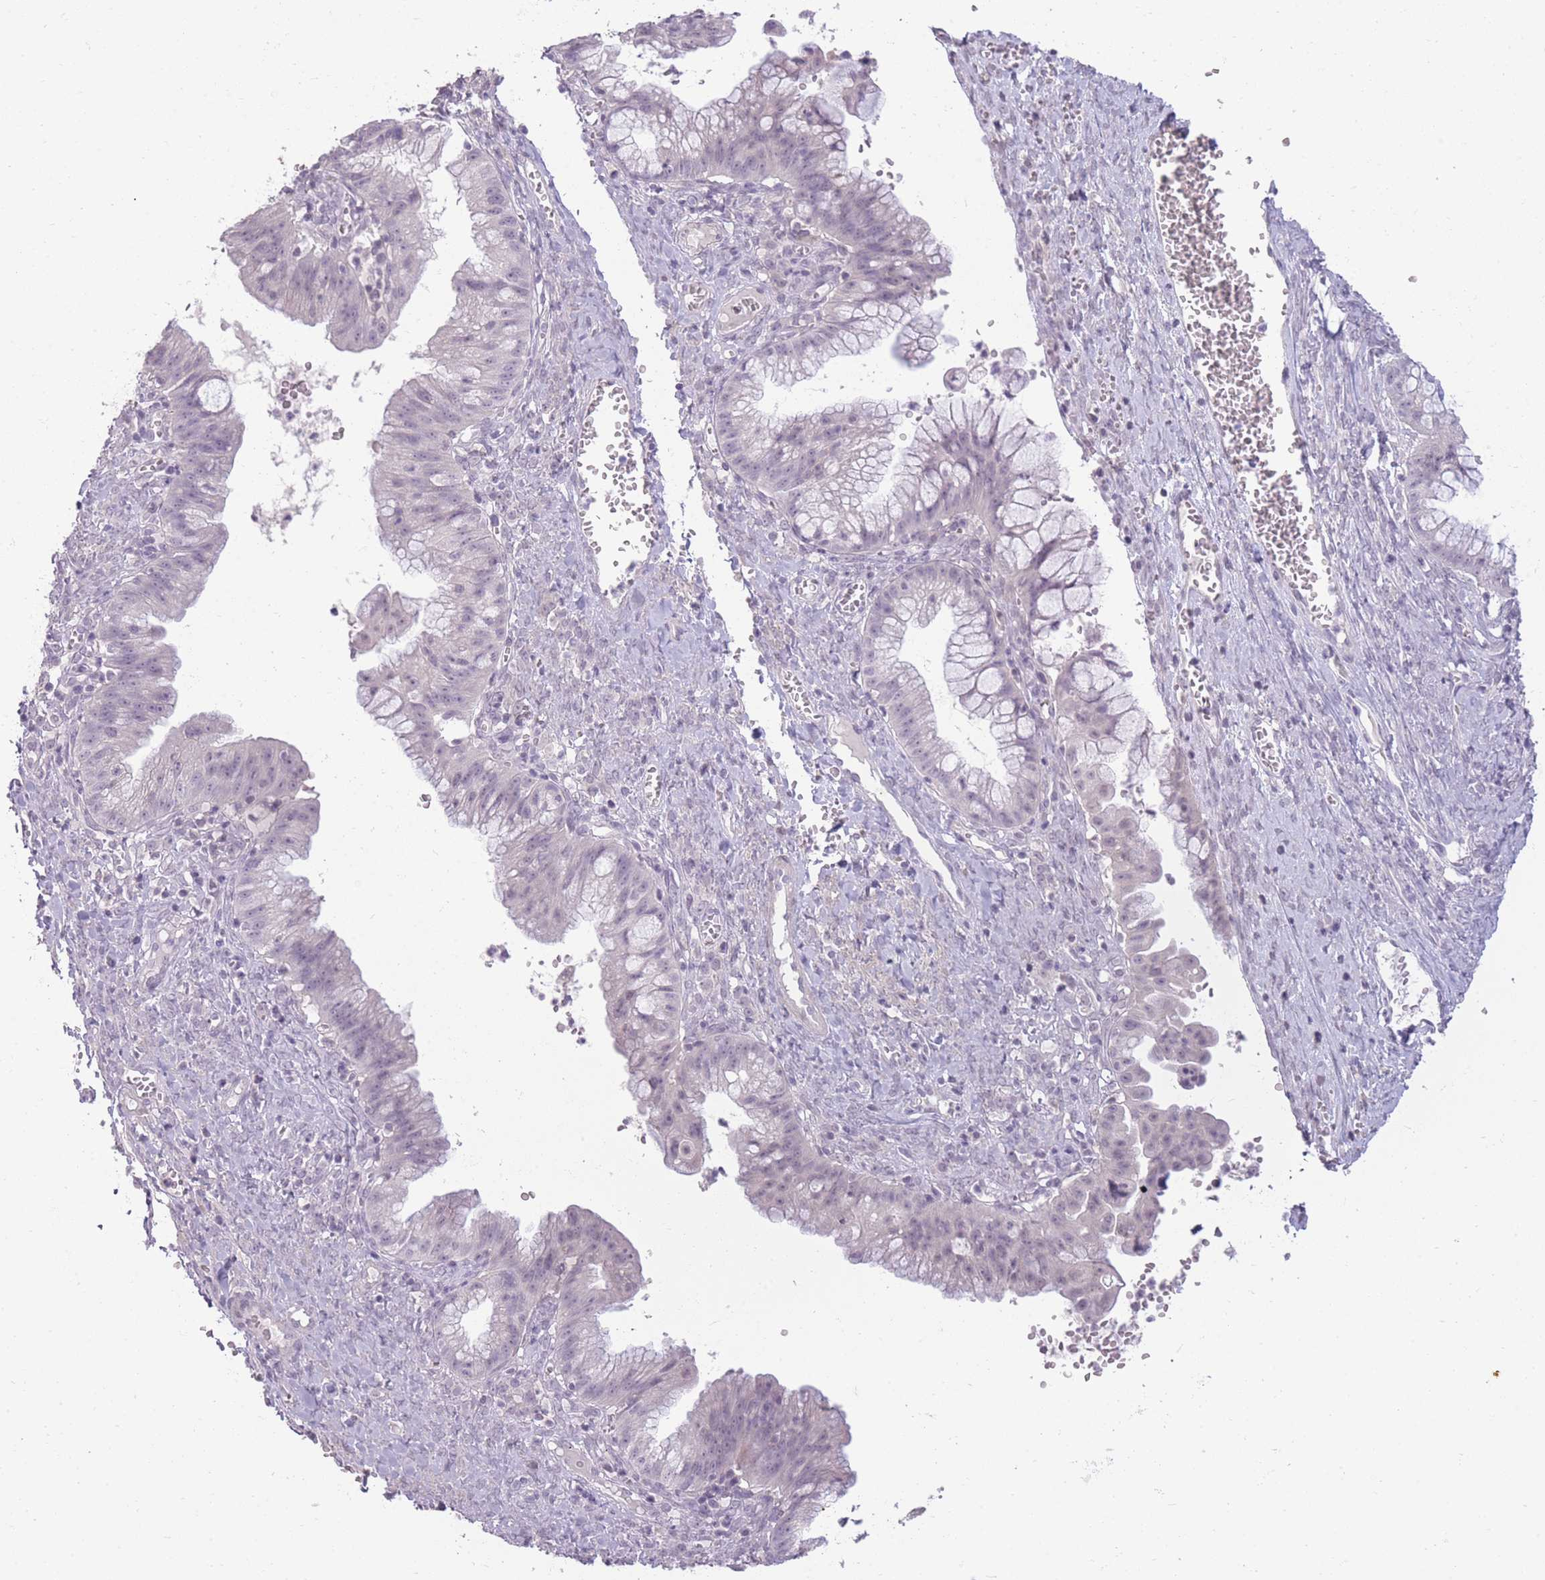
{"staining": {"intensity": "negative", "quantity": "none", "location": "none"}, "tissue": "ovarian cancer", "cell_type": "Tumor cells", "image_type": "cancer", "snomed": [{"axis": "morphology", "description": "Cystadenocarcinoma, mucinous, NOS"}, {"axis": "topography", "description": "Ovary"}], "caption": "The IHC histopathology image has no significant expression in tumor cells of mucinous cystadenocarcinoma (ovarian) tissue.", "gene": "ZBTB24", "patient": {"sex": "female", "age": 70}}